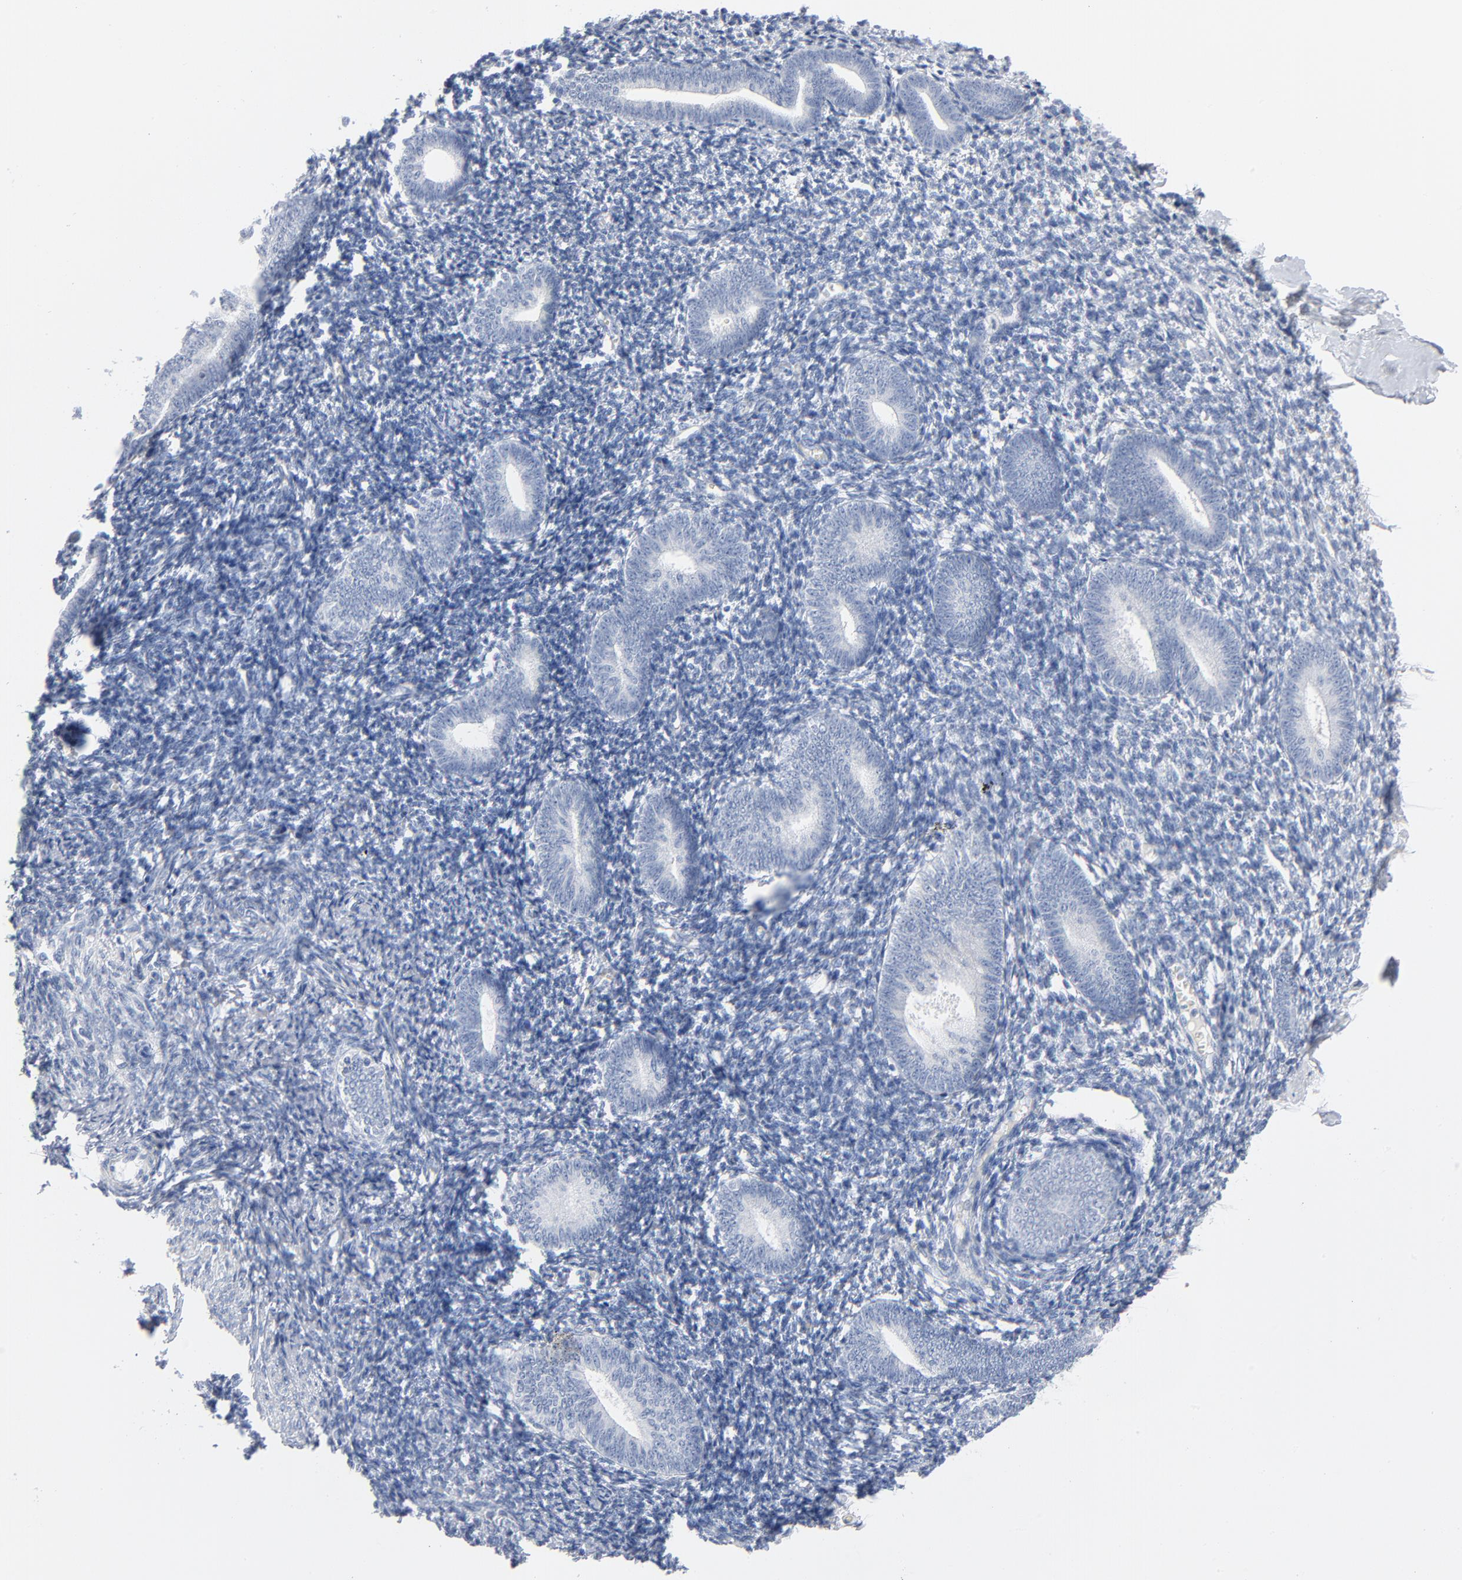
{"staining": {"intensity": "negative", "quantity": "none", "location": "none"}, "tissue": "endometrium", "cell_type": "Cells in endometrial stroma", "image_type": "normal", "snomed": [{"axis": "morphology", "description": "Normal tissue, NOS"}, {"axis": "topography", "description": "Endometrium"}], "caption": "Protein analysis of unremarkable endometrium demonstrates no significant expression in cells in endometrial stroma.", "gene": "PTK2B", "patient": {"sex": "female", "age": 57}}